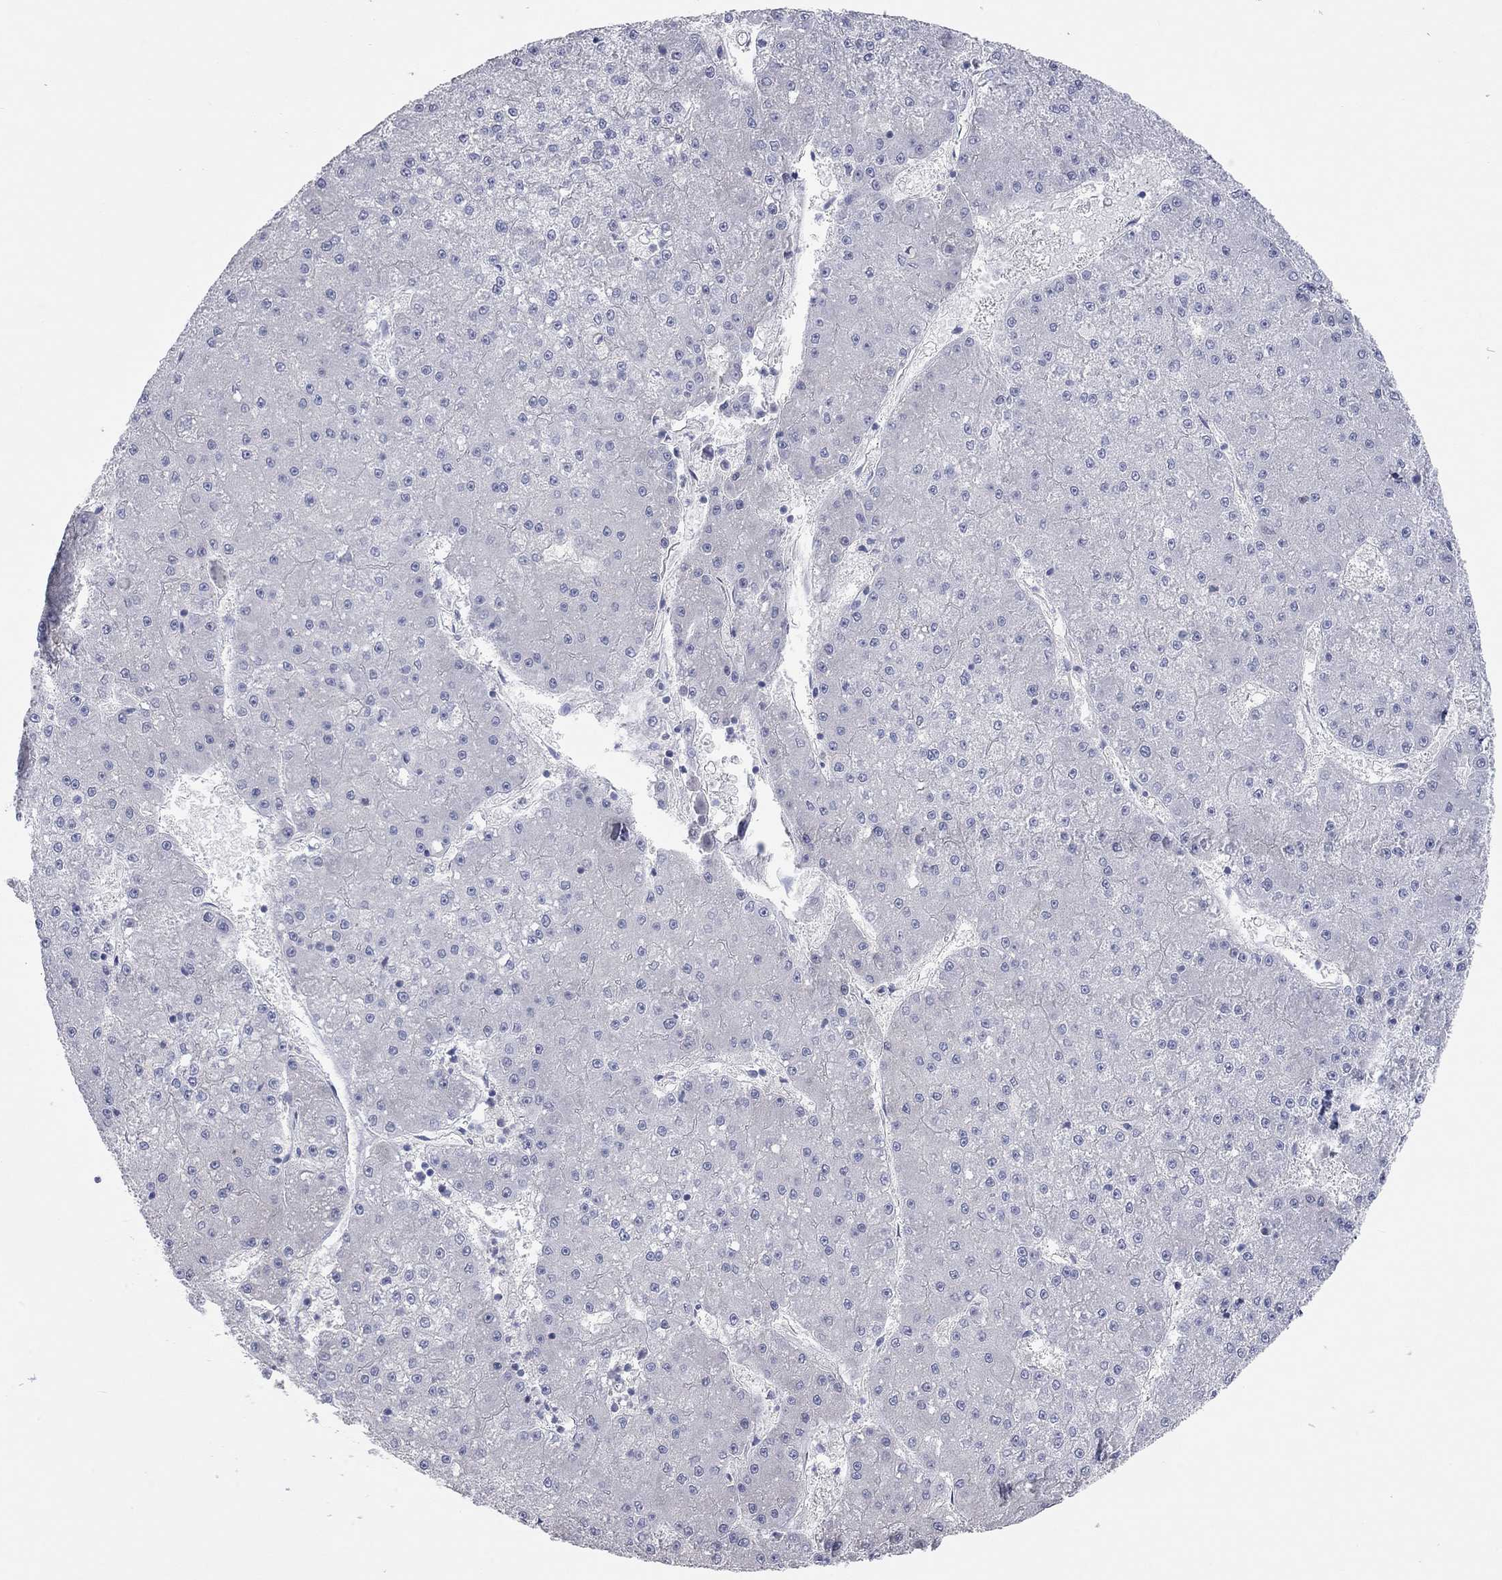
{"staining": {"intensity": "negative", "quantity": "none", "location": "none"}, "tissue": "liver cancer", "cell_type": "Tumor cells", "image_type": "cancer", "snomed": [{"axis": "morphology", "description": "Carcinoma, Hepatocellular, NOS"}, {"axis": "topography", "description": "Liver"}], "caption": "Protein analysis of liver cancer (hepatocellular carcinoma) exhibits no significant expression in tumor cells.", "gene": "KCNB1", "patient": {"sex": "male", "age": 73}}